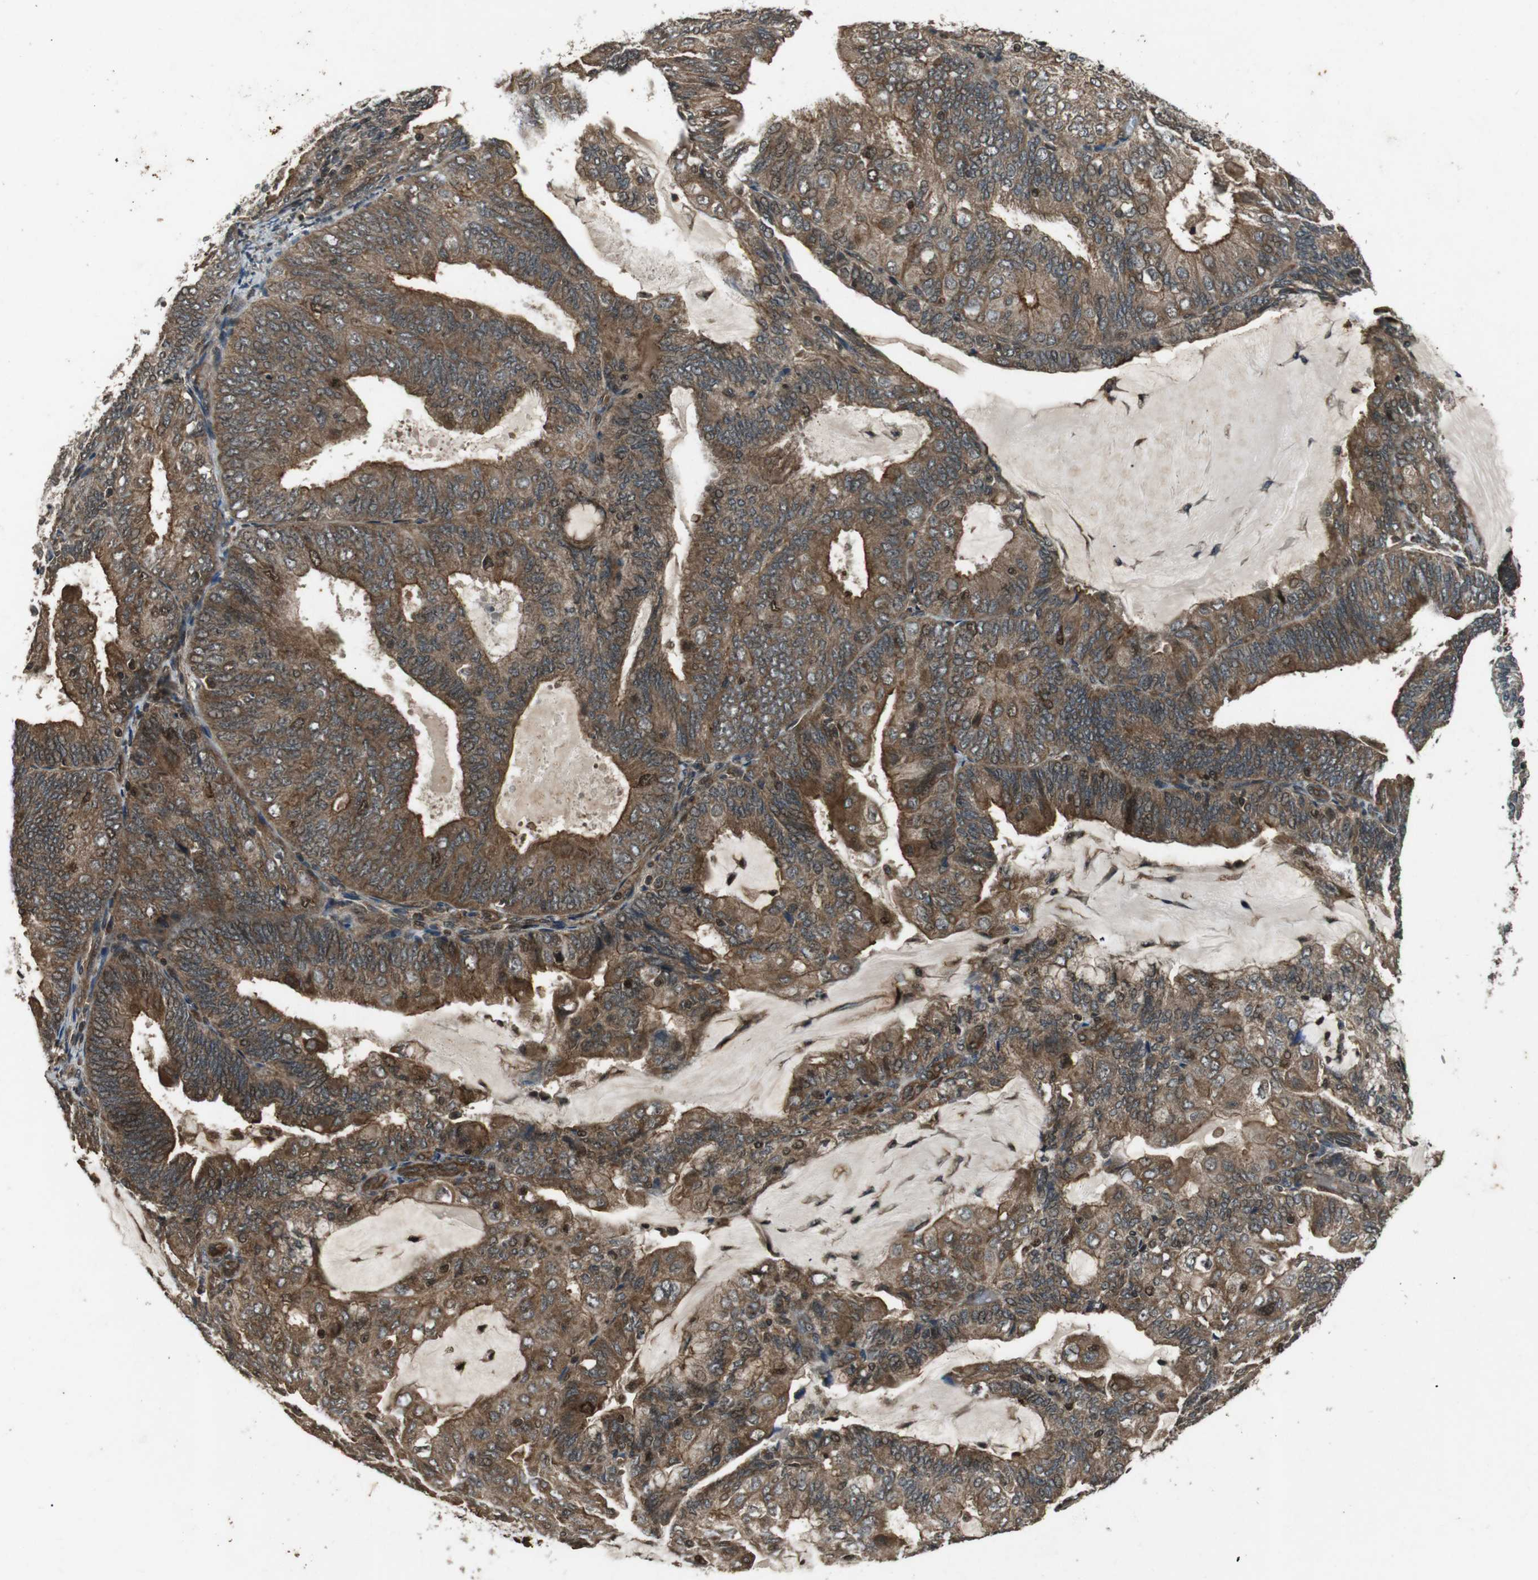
{"staining": {"intensity": "moderate", "quantity": ">75%", "location": "cytoplasmic/membranous,nuclear"}, "tissue": "endometrial cancer", "cell_type": "Tumor cells", "image_type": "cancer", "snomed": [{"axis": "morphology", "description": "Adenocarcinoma, NOS"}, {"axis": "topography", "description": "Endometrium"}], "caption": "The immunohistochemical stain labels moderate cytoplasmic/membranous and nuclear staining in tumor cells of endometrial adenocarcinoma tissue. (Stains: DAB (3,3'-diaminobenzidine) in brown, nuclei in blue, Microscopy: brightfield microscopy at high magnification).", "gene": "PLK2", "patient": {"sex": "female", "age": 81}}